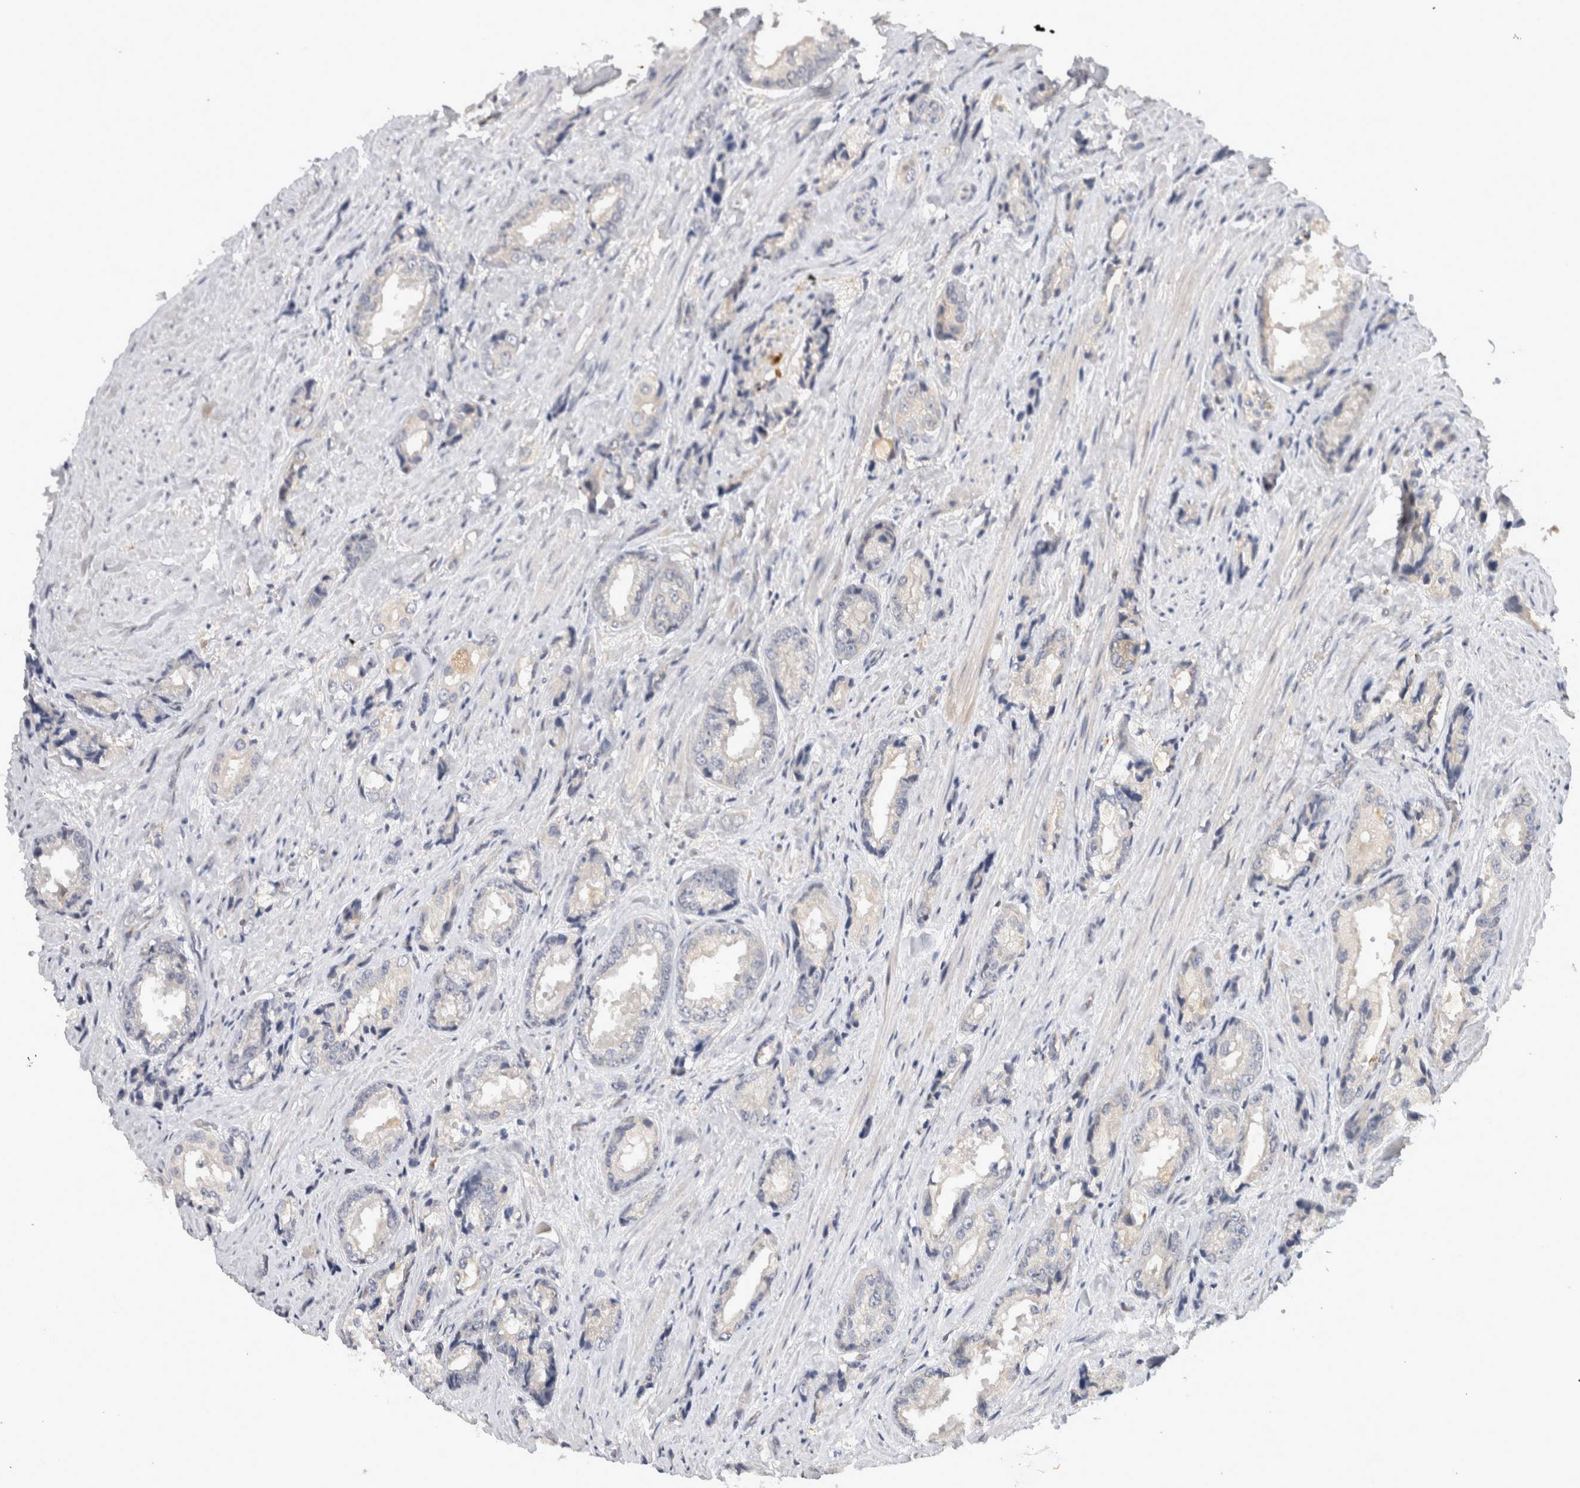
{"staining": {"intensity": "negative", "quantity": "none", "location": "none"}, "tissue": "prostate cancer", "cell_type": "Tumor cells", "image_type": "cancer", "snomed": [{"axis": "morphology", "description": "Adenocarcinoma, High grade"}, {"axis": "topography", "description": "Prostate"}], "caption": "The immunohistochemistry photomicrograph has no significant positivity in tumor cells of prostate adenocarcinoma (high-grade) tissue.", "gene": "APOL2", "patient": {"sex": "male", "age": 61}}